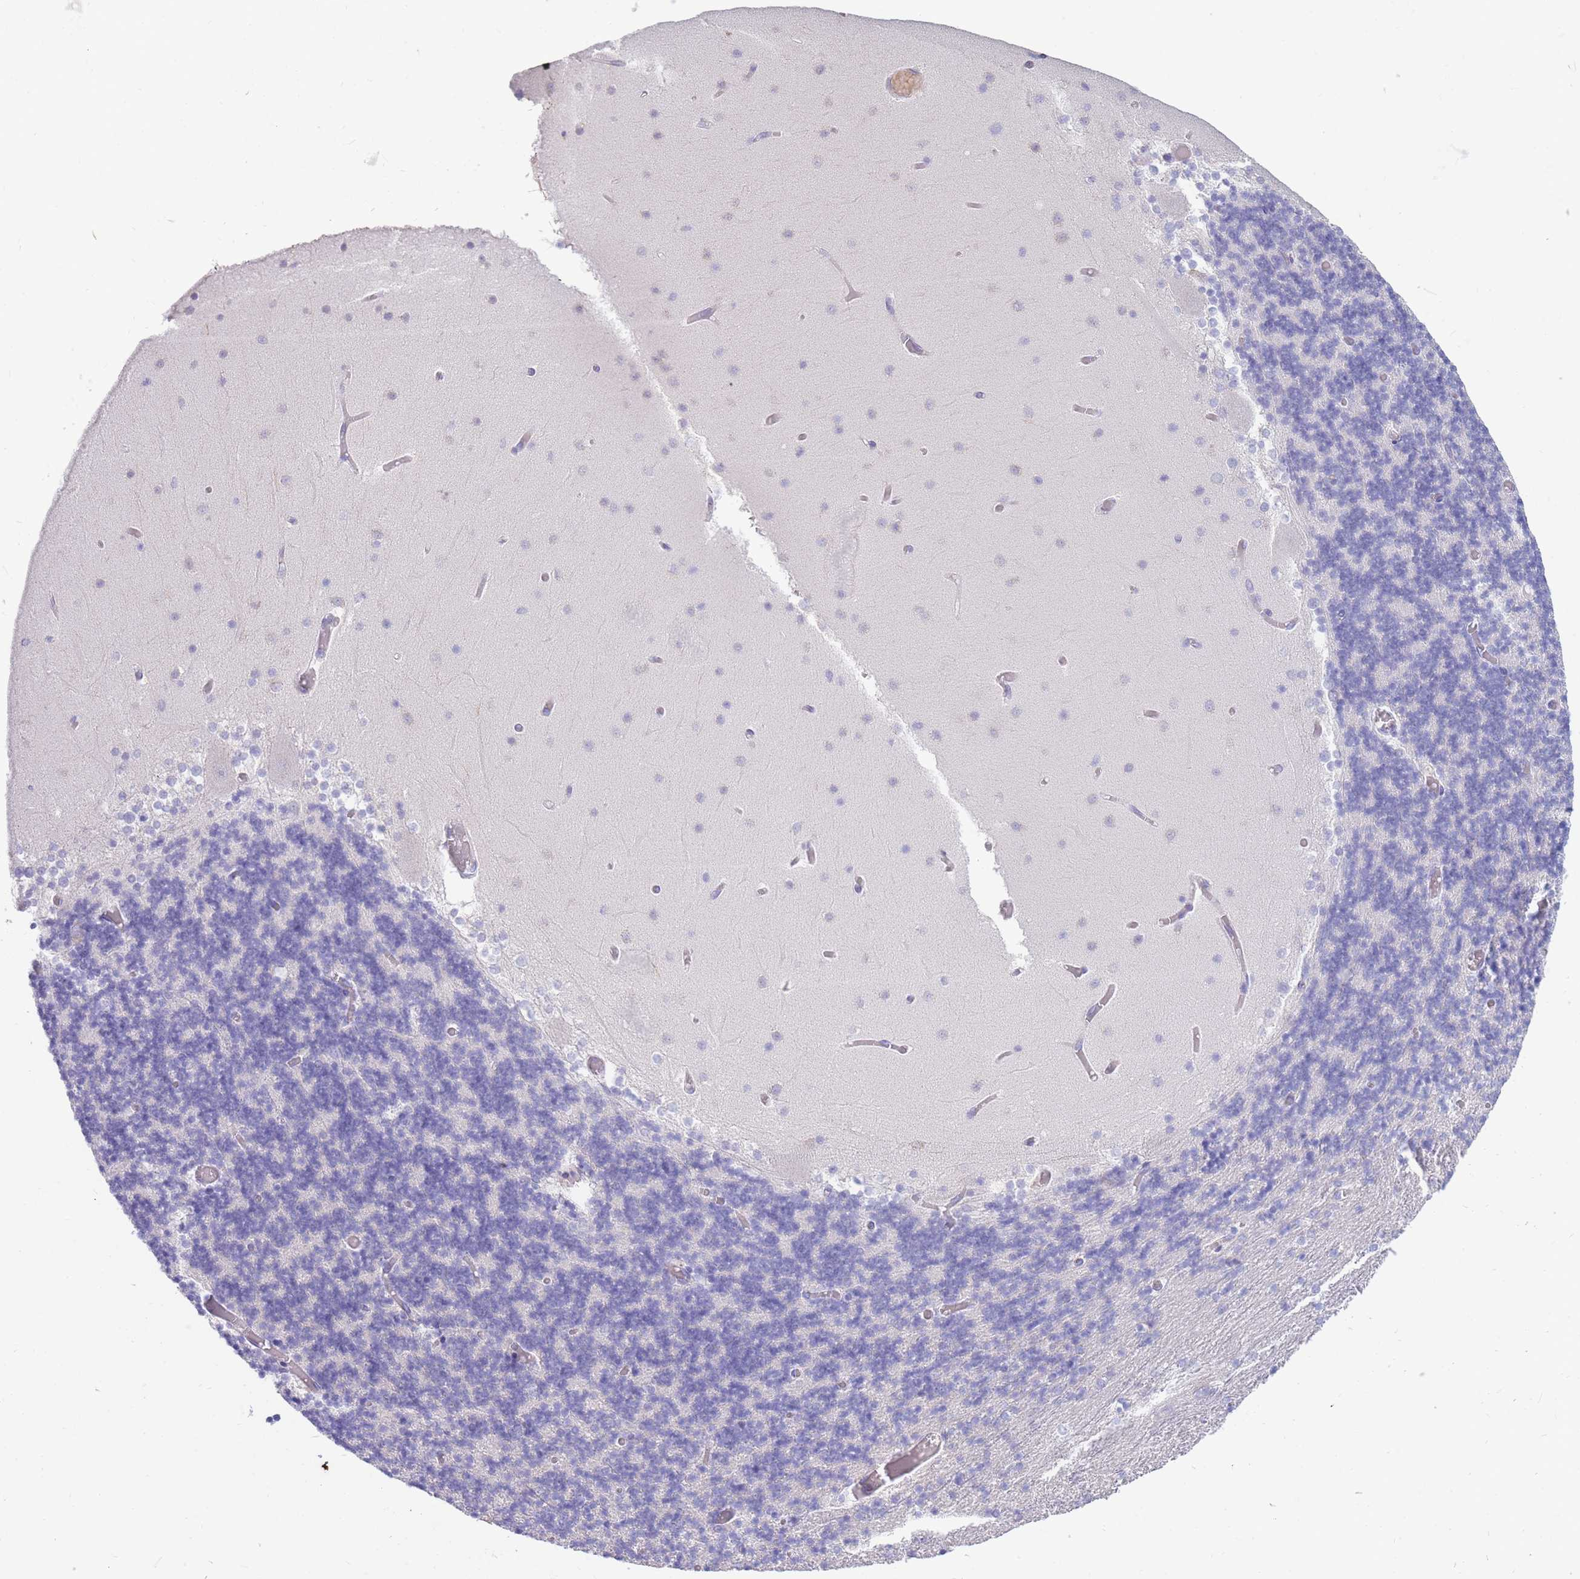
{"staining": {"intensity": "negative", "quantity": "none", "location": "none"}, "tissue": "cerebellum", "cell_type": "Cells in granular layer", "image_type": "normal", "snomed": [{"axis": "morphology", "description": "Normal tissue, NOS"}, {"axis": "topography", "description": "Cerebellum"}], "caption": "Cerebellum was stained to show a protein in brown. There is no significant positivity in cells in granular layer.", "gene": "TPSAB1", "patient": {"sex": "female", "age": 28}}